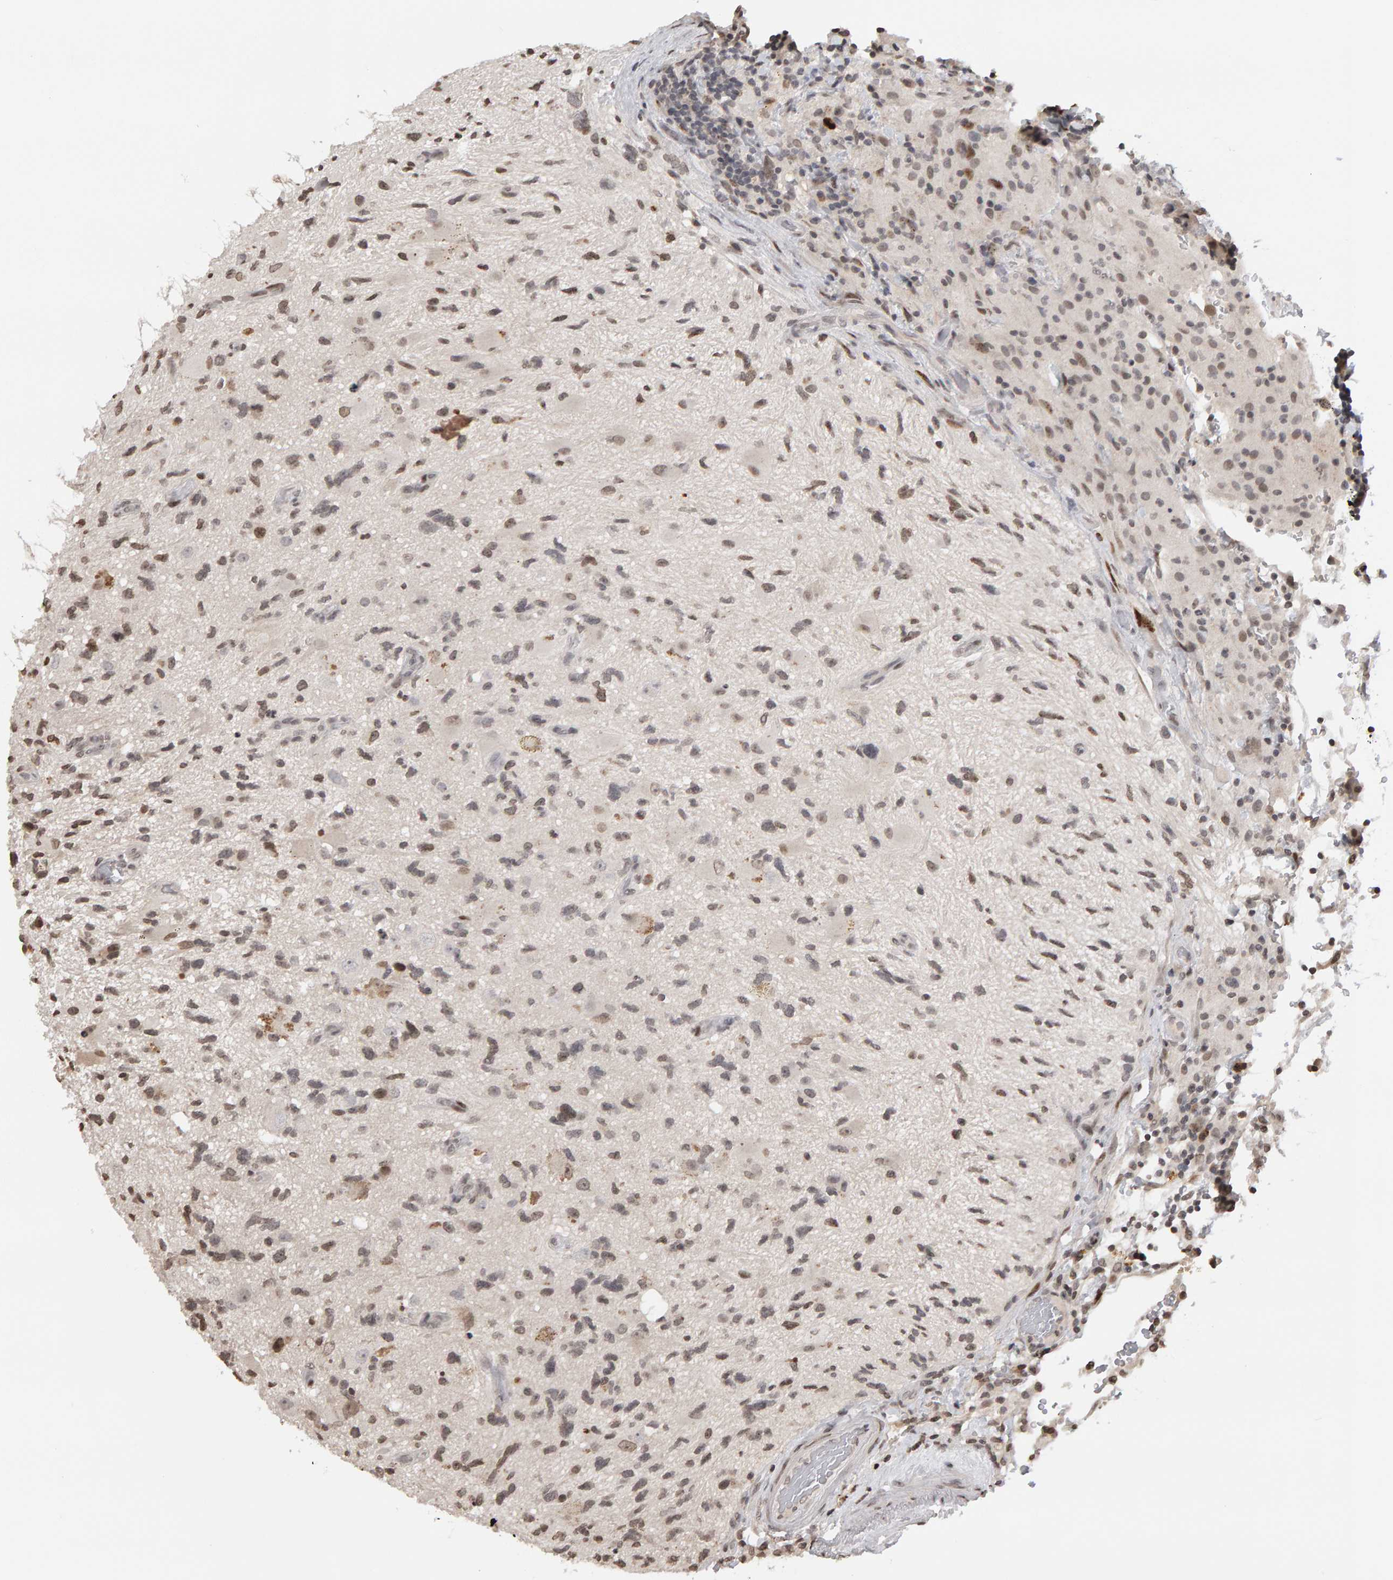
{"staining": {"intensity": "moderate", "quantity": "<25%", "location": "cytoplasmic/membranous,nuclear"}, "tissue": "glioma", "cell_type": "Tumor cells", "image_type": "cancer", "snomed": [{"axis": "morphology", "description": "Glioma, malignant, High grade"}, {"axis": "topography", "description": "Brain"}], "caption": "This is an image of immunohistochemistry (IHC) staining of glioma, which shows moderate expression in the cytoplasmic/membranous and nuclear of tumor cells.", "gene": "TRAM1", "patient": {"sex": "male", "age": 33}}